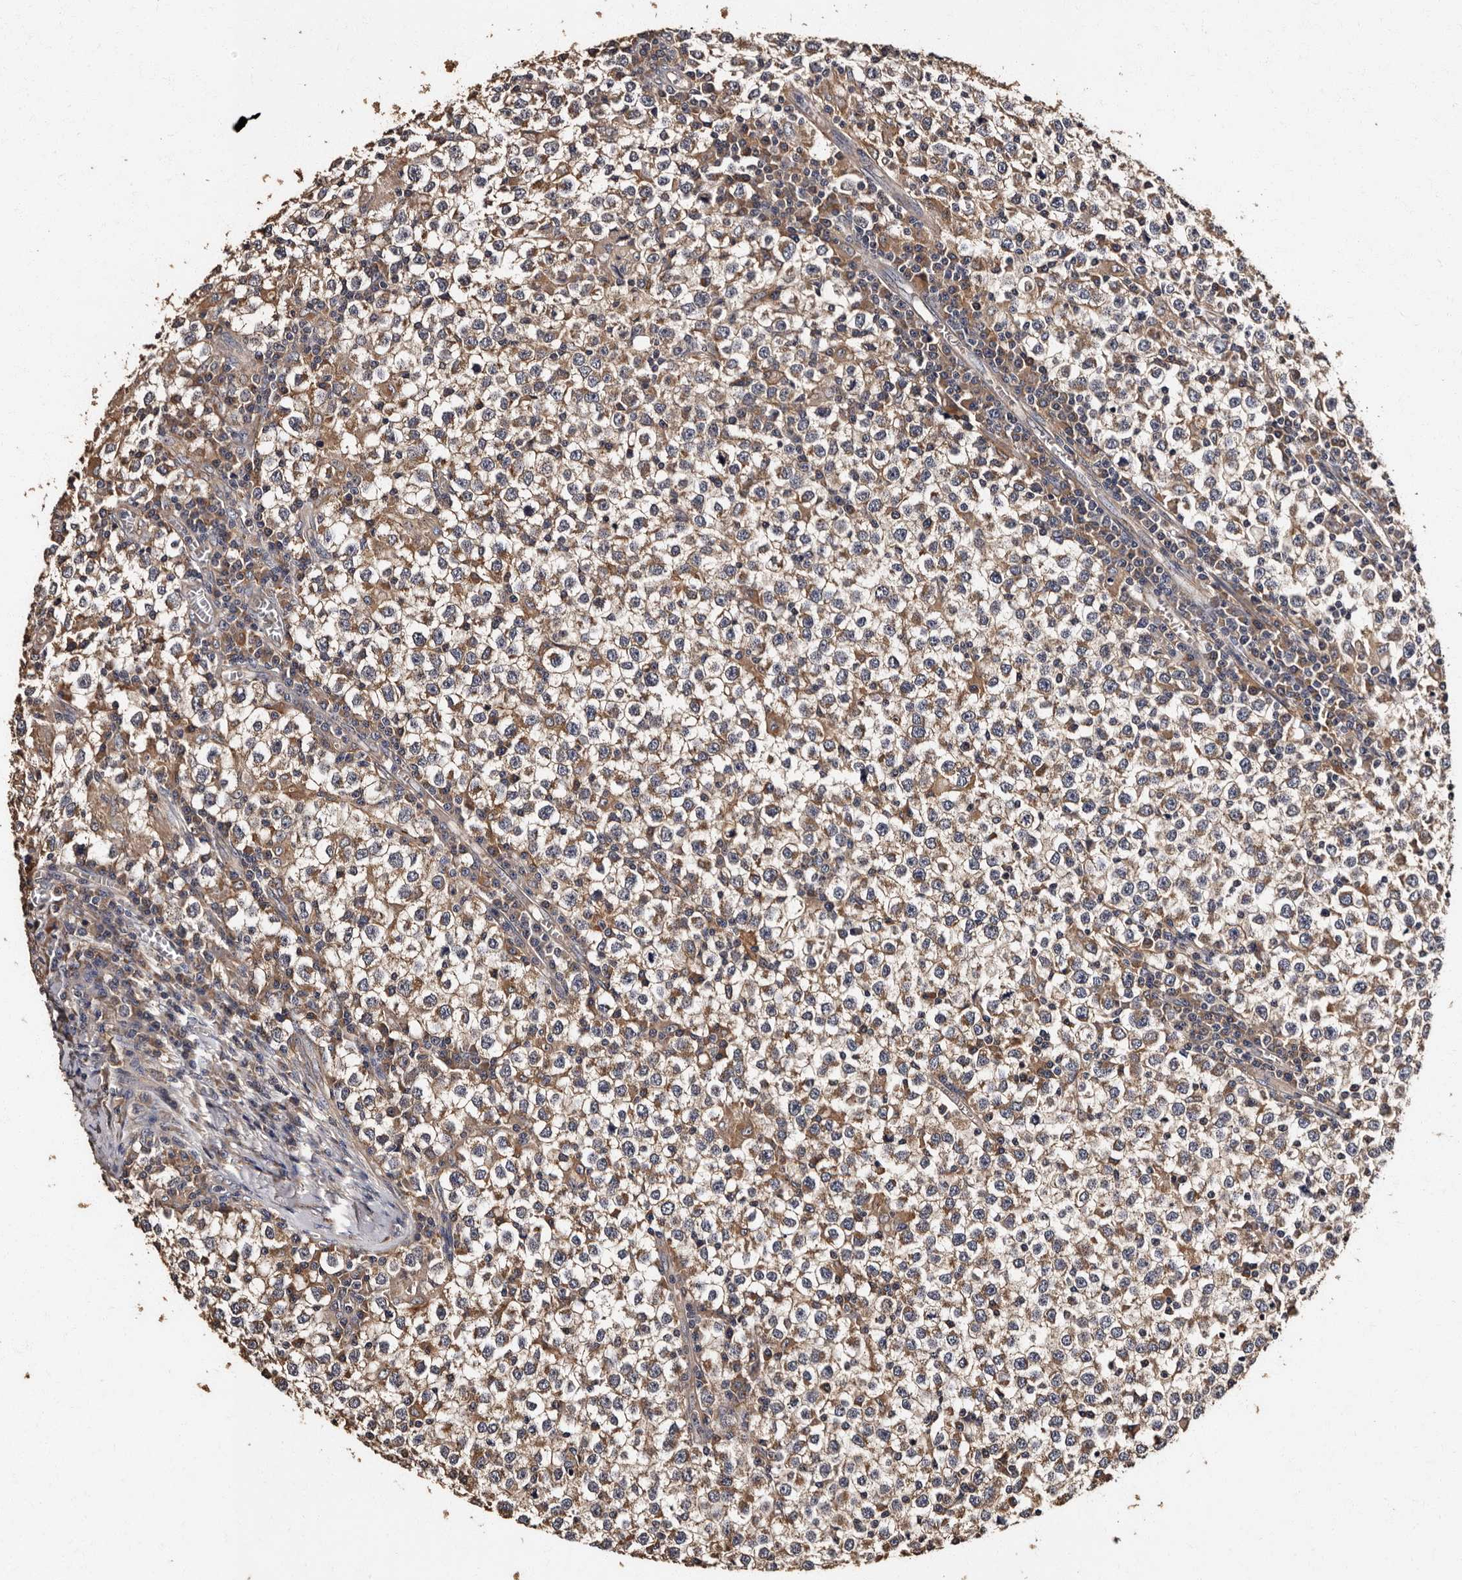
{"staining": {"intensity": "weak", "quantity": ">75%", "location": "cytoplasmic/membranous"}, "tissue": "testis cancer", "cell_type": "Tumor cells", "image_type": "cancer", "snomed": [{"axis": "morphology", "description": "Seminoma, NOS"}, {"axis": "topography", "description": "Testis"}], "caption": "Immunohistochemical staining of testis cancer displays low levels of weak cytoplasmic/membranous protein expression in approximately >75% of tumor cells.", "gene": "ADCK5", "patient": {"sex": "male", "age": 65}}